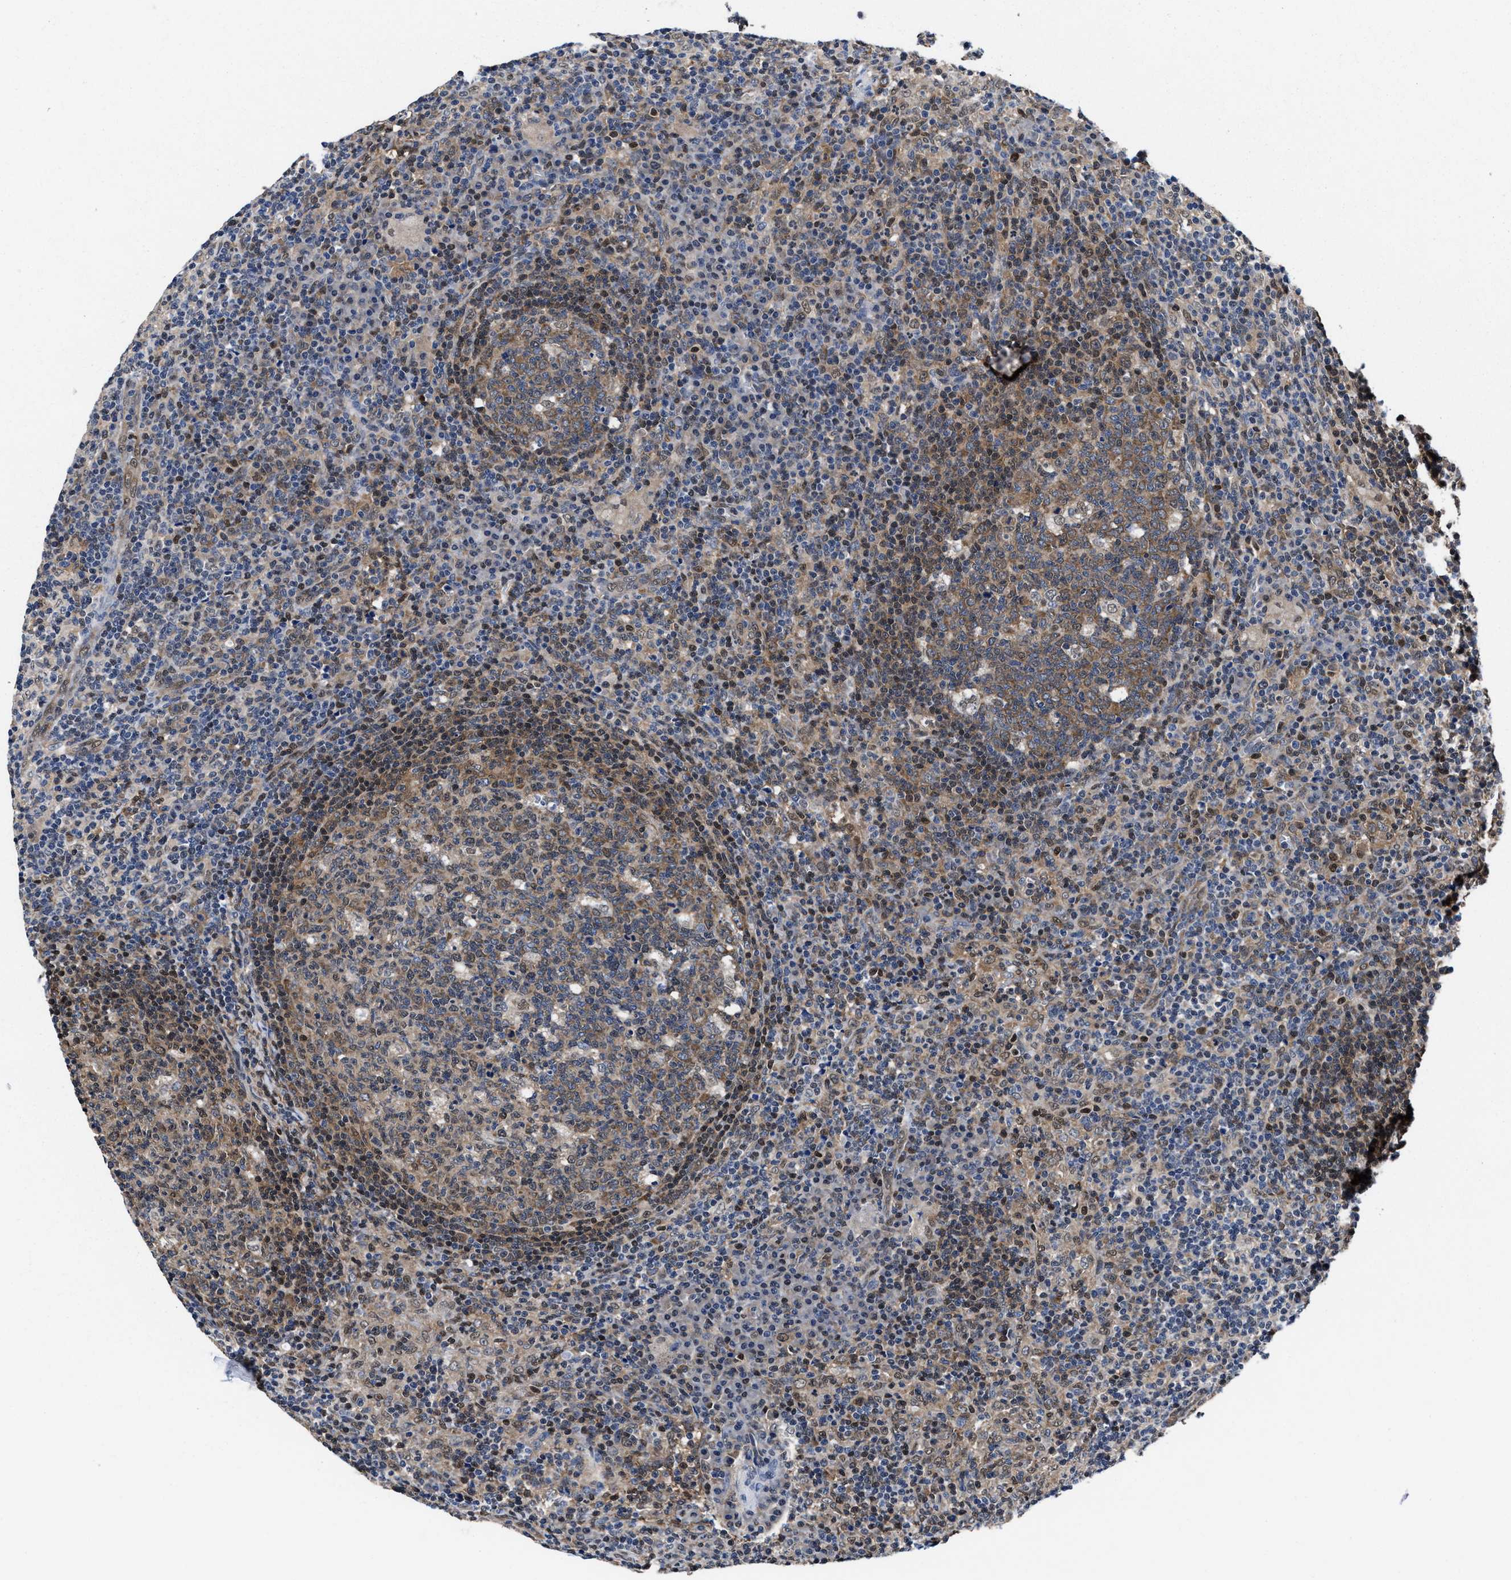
{"staining": {"intensity": "weak", "quantity": ">75%", "location": "cytoplasmic/membranous"}, "tissue": "lymph node", "cell_type": "Germinal center cells", "image_type": "normal", "snomed": [{"axis": "morphology", "description": "Normal tissue, NOS"}, {"axis": "morphology", "description": "Inflammation, NOS"}, {"axis": "topography", "description": "Lymph node"}], "caption": "Immunohistochemical staining of benign human lymph node exhibits weak cytoplasmic/membranous protein expression in about >75% of germinal center cells. Nuclei are stained in blue.", "gene": "ACLY", "patient": {"sex": "male", "age": 55}}